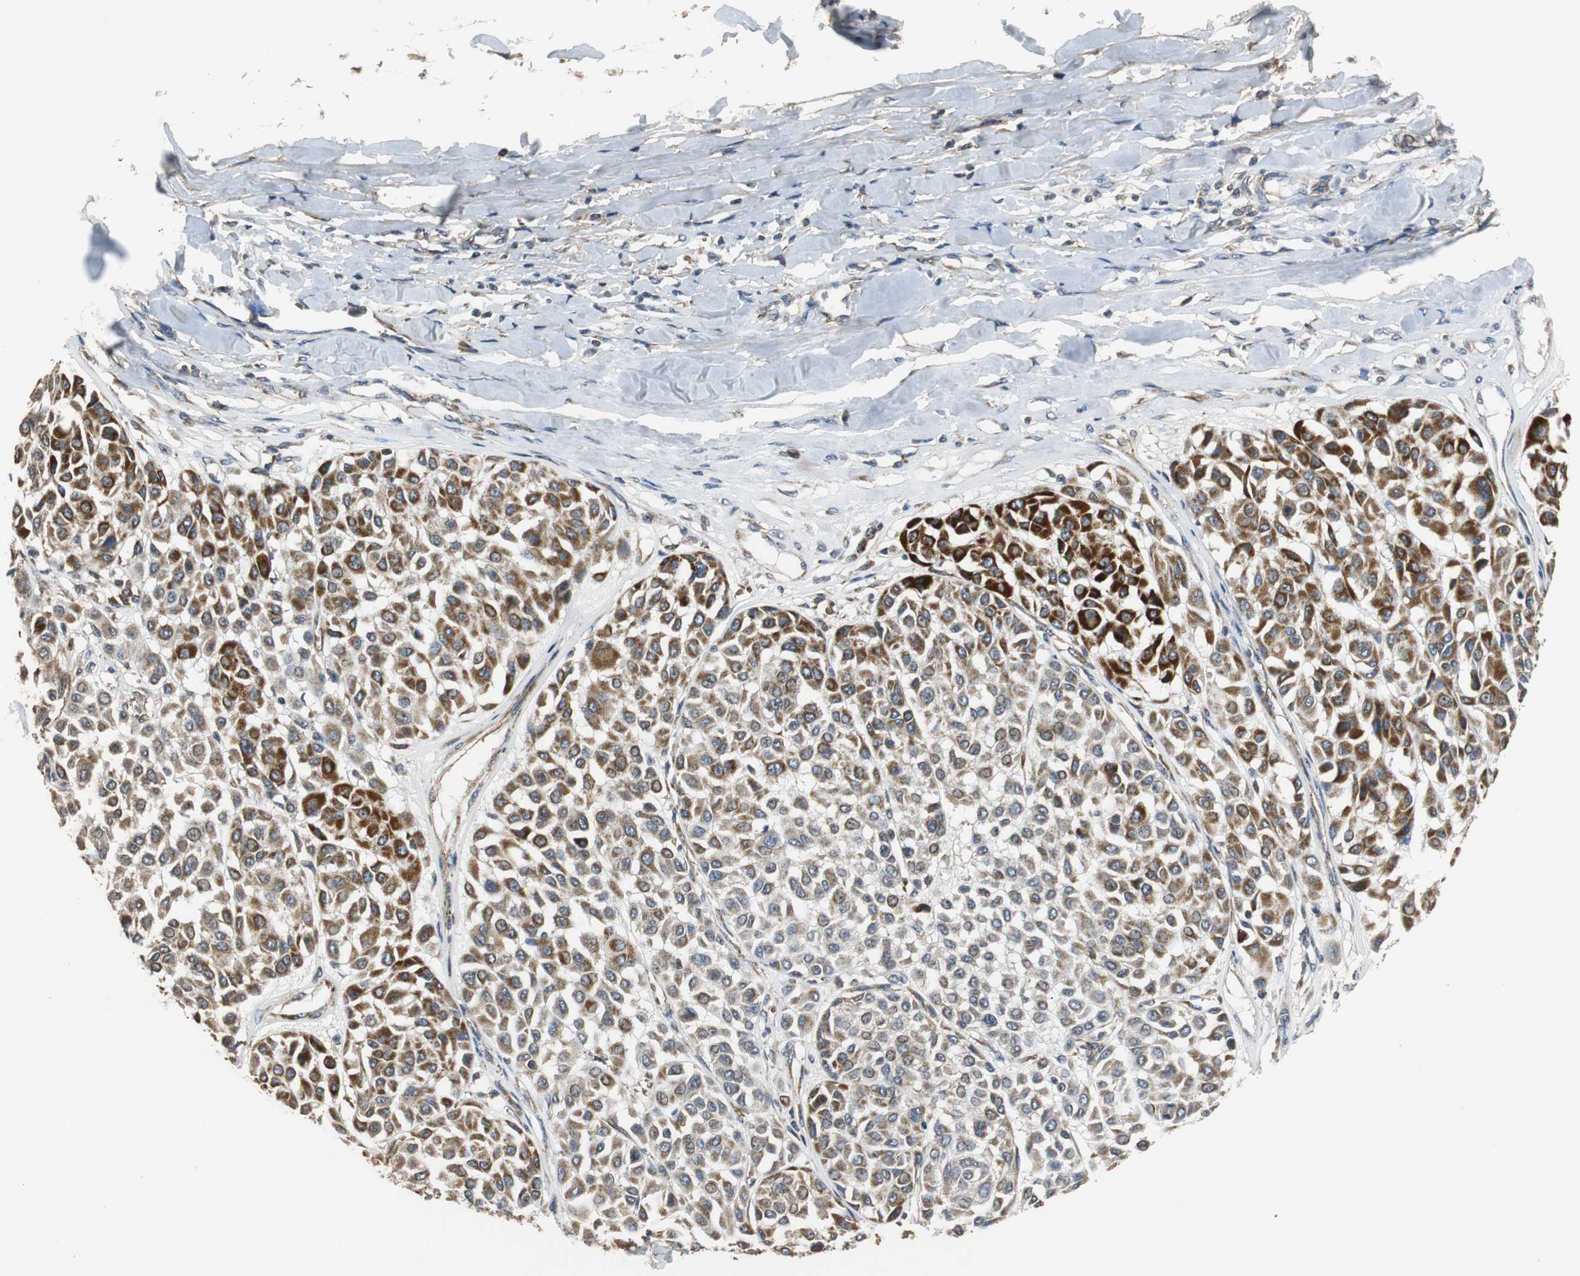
{"staining": {"intensity": "moderate", "quantity": "25%-75%", "location": "cytoplasmic/membranous"}, "tissue": "melanoma", "cell_type": "Tumor cells", "image_type": "cancer", "snomed": [{"axis": "morphology", "description": "Malignant melanoma, Metastatic site"}, {"axis": "topography", "description": "Soft tissue"}], "caption": "The histopathology image reveals immunohistochemical staining of melanoma. There is moderate cytoplasmic/membranous positivity is identified in approximately 25%-75% of tumor cells.", "gene": "NNT", "patient": {"sex": "male", "age": 41}}